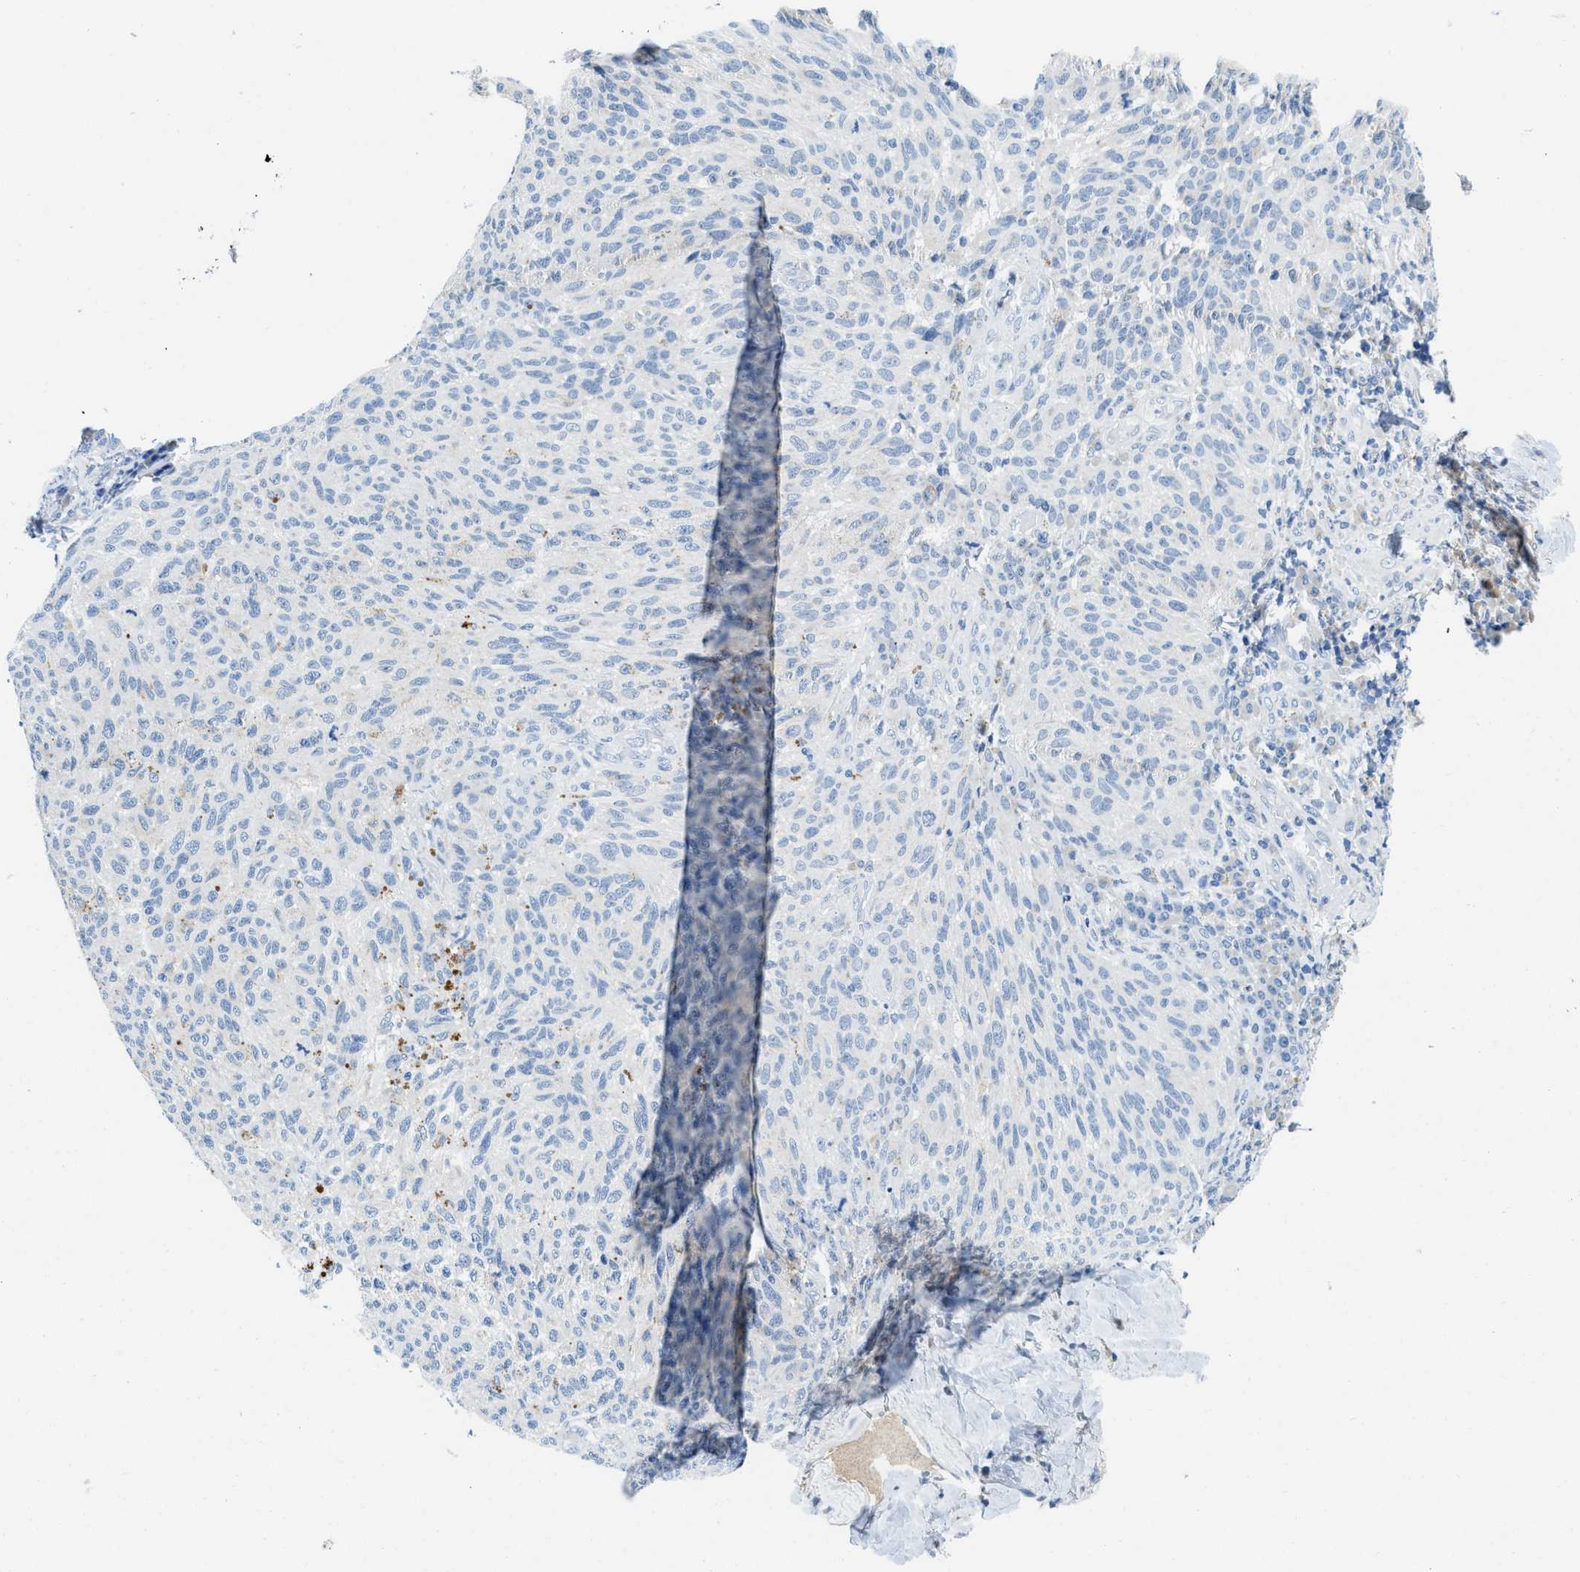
{"staining": {"intensity": "negative", "quantity": "none", "location": "none"}, "tissue": "melanoma", "cell_type": "Tumor cells", "image_type": "cancer", "snomed": [{"axis": "morphology", "description": "Malignant melanoma, NOS"}, {"axis": "topography", "description": "Skin"}], "caption": "IHC of human melanoma displays no staining in tumor cells. (Stains: DAB (3,3'-diaminobenzidine) immunohistochemistry with hematoxylin counter stain, Microscopy: brightfield microscopy at high magnification).", "gene": "TSPAN3", "patient": {"sex": "female", "age": 73}}